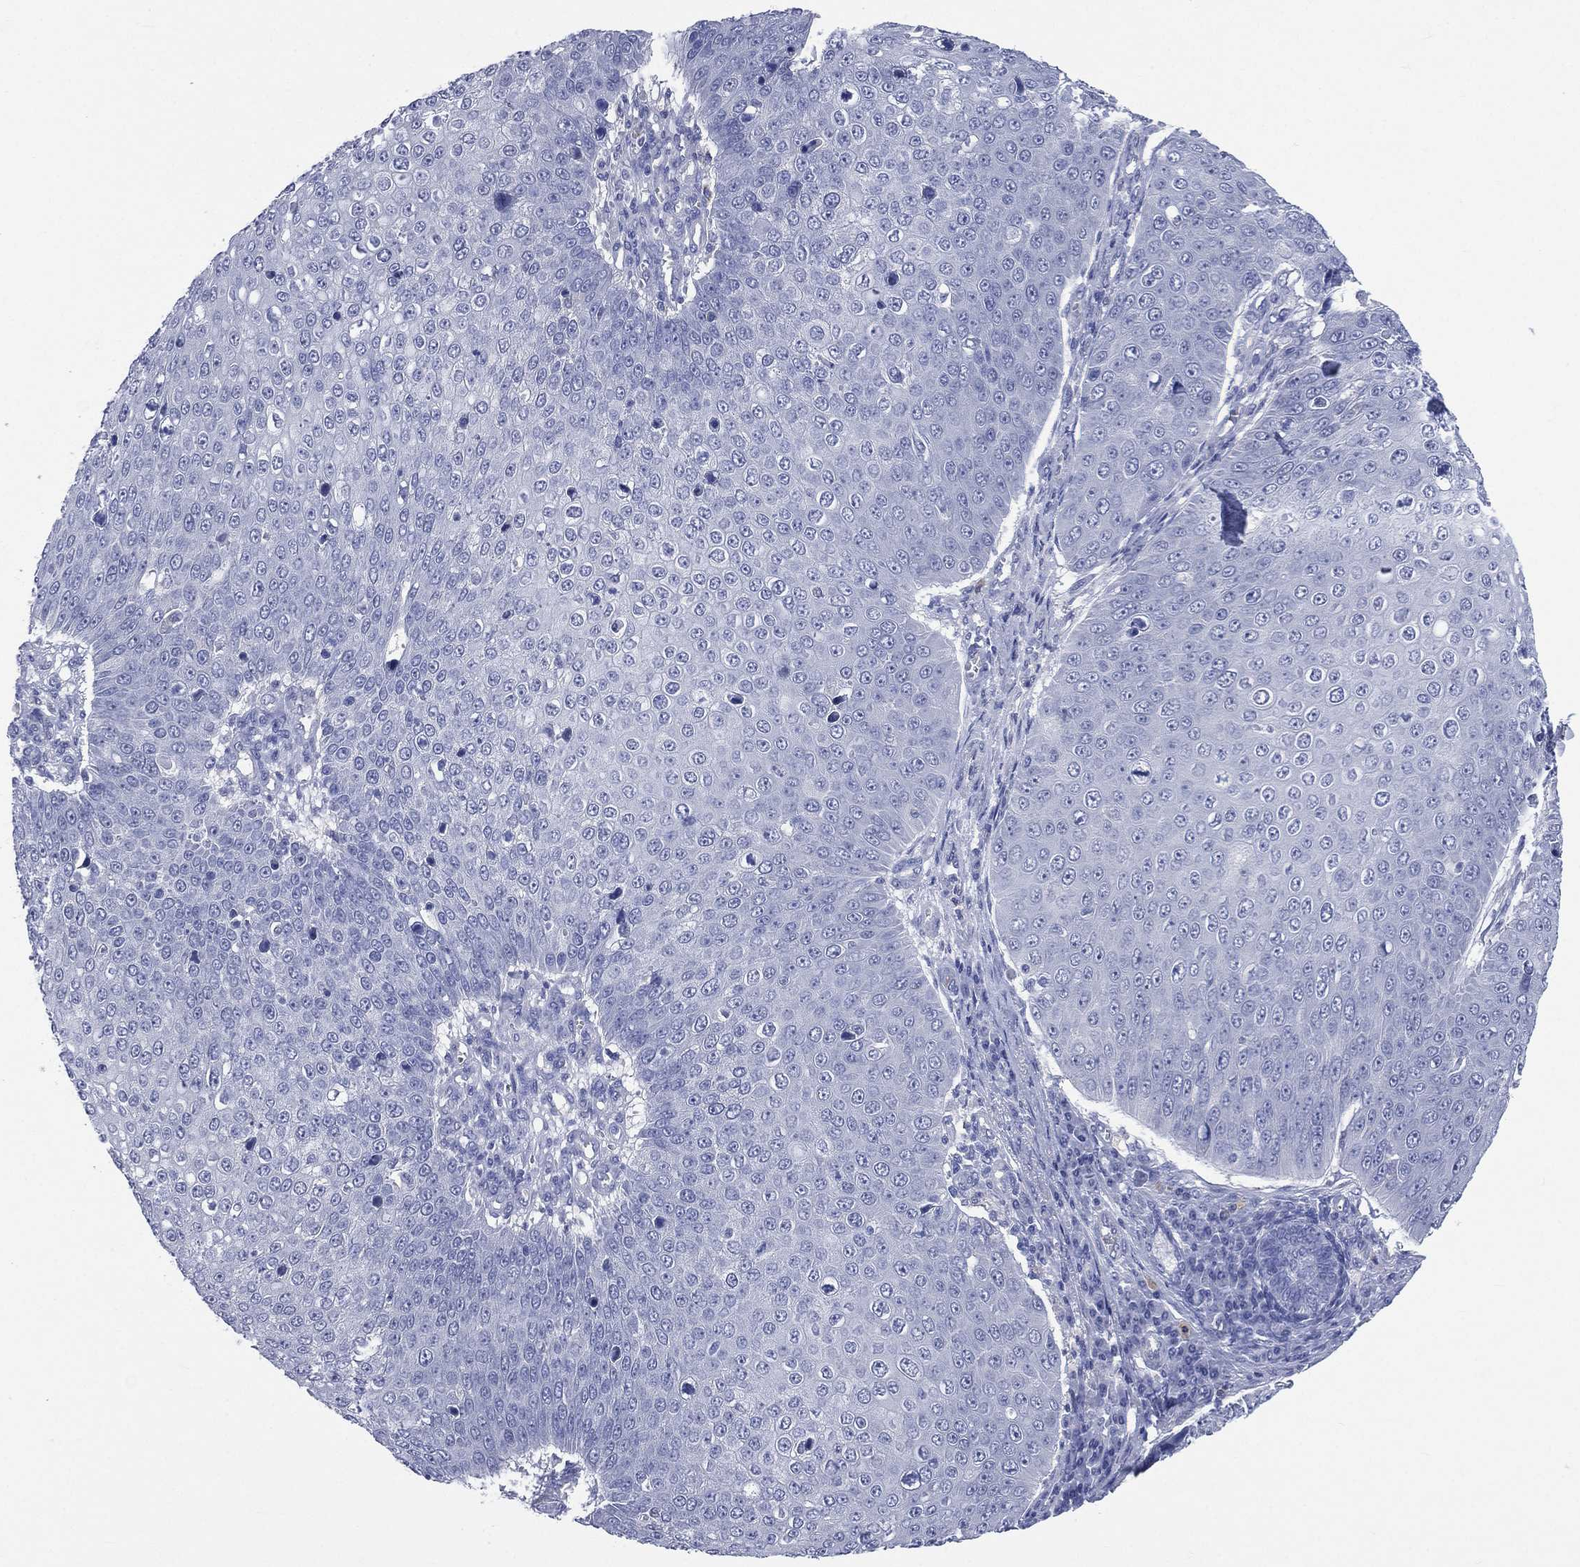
{"staining": {"intensity": "negative", "quantity": "none", "location": "none"}, "tissue": "skin cancer", "cell_type": "Tumor cells", "image_type": "cancer", "snomed": [{"axis": "morphology", "description": "Squamous cell carcinoma, NOS"}, {"axis": "topography", "description": "Skin"}], "caption": "Human skin squamous cell carcinoma stained for a protein using immunohistochemistry displays no positivity in tumor cells.", "gene": "AKAP3", "patient": {"sex": "male", "age": 71}}